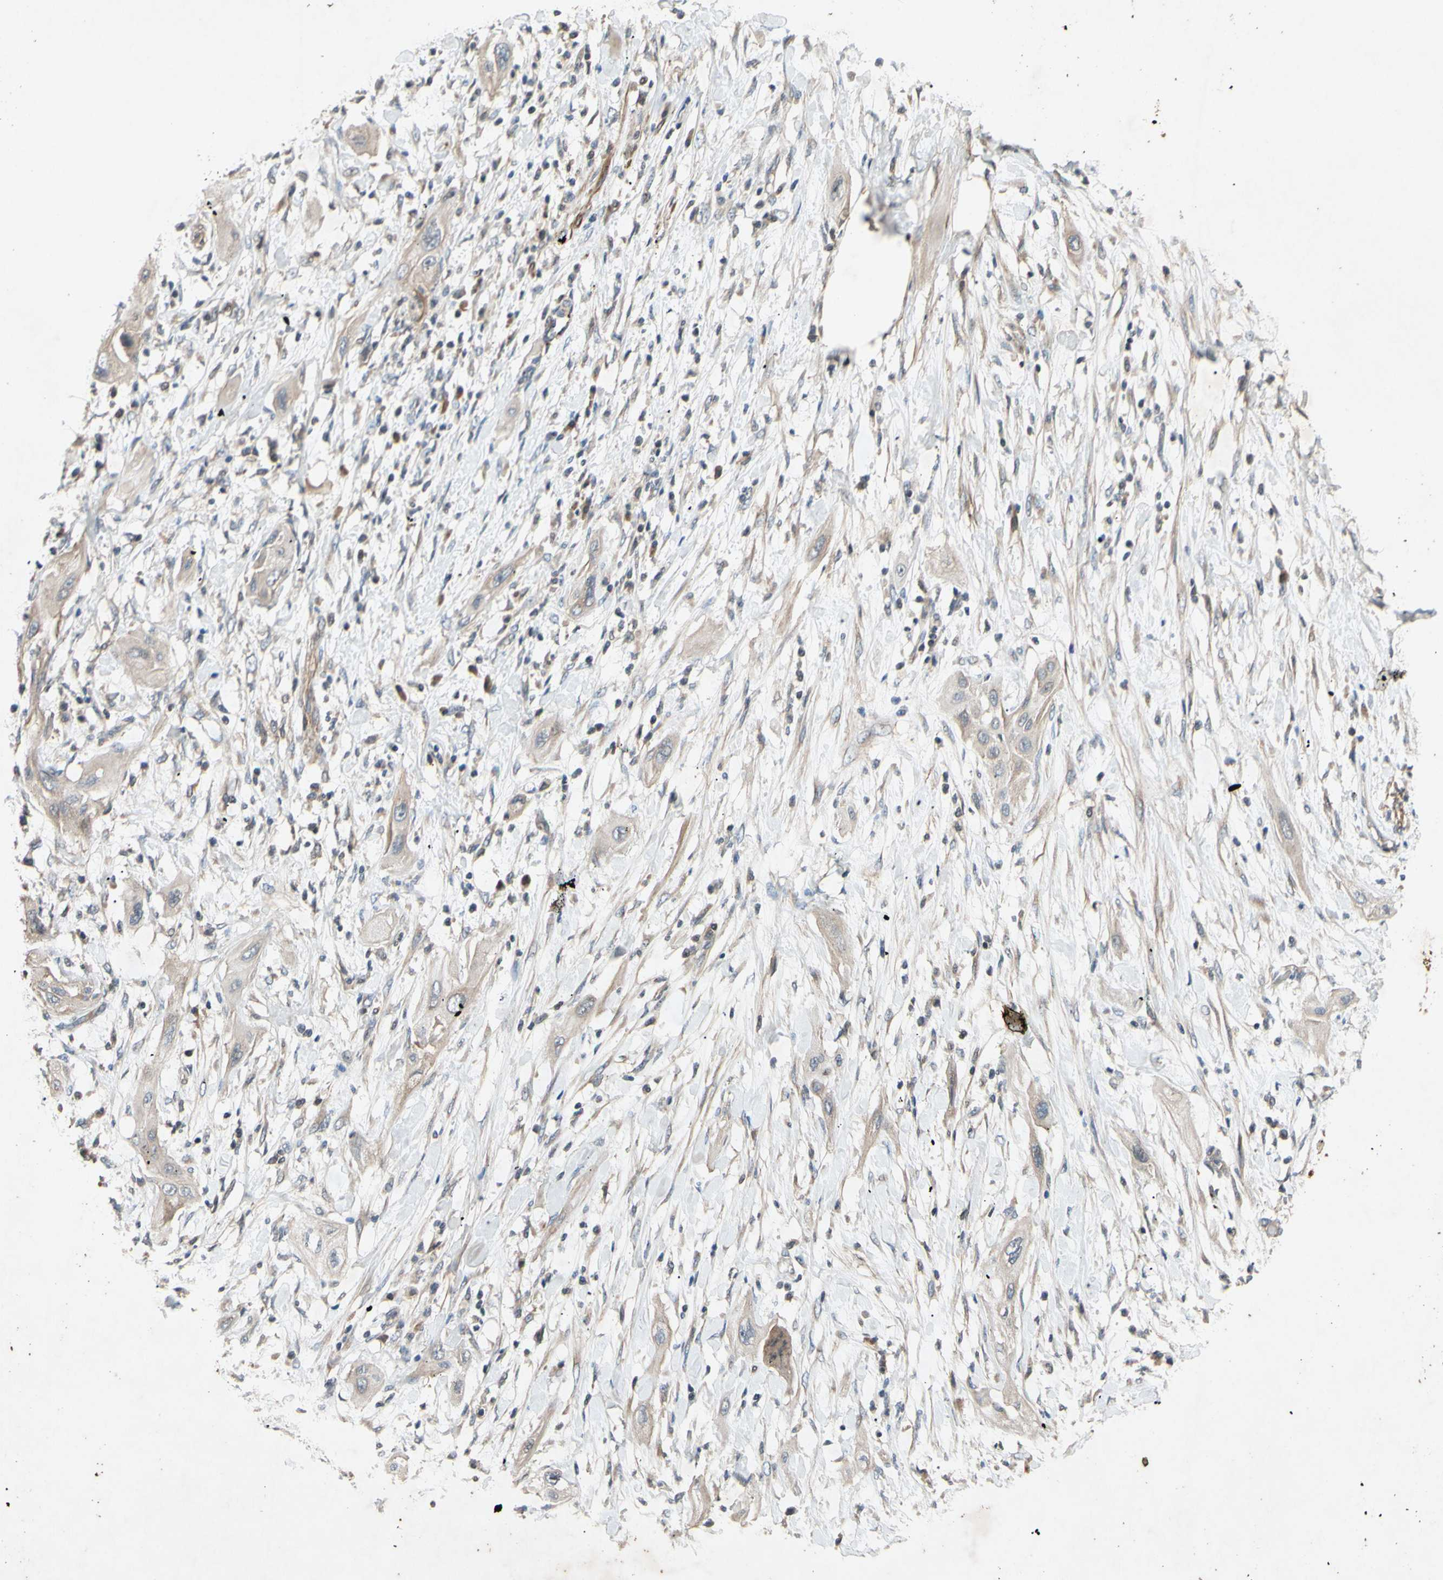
{"staining": {"intensity": "weak", "quantity": ">75%", "location": "cytoplasmic/membranous"}, "tissue": "lung cancer", "cell_type": "Tumor cells", "image_type": "cancer", "snomed": [{"axis": "morphology", "description": "Squamous cell carcinoma, NOS"}, {"axis": "topography", "description": "Lung"}], "caption": "Immunohistochemical staining of human lung cancer (squamous cell carcinoma) reveals low levels of weak cytoplasmic/membranous protein staining in approximately >75% of tumor cells. (Brightfield microscopy of DAB IHC at high magnification).", "gene": "PARD6A", "patient": {"sex": "female", "age": 47}}